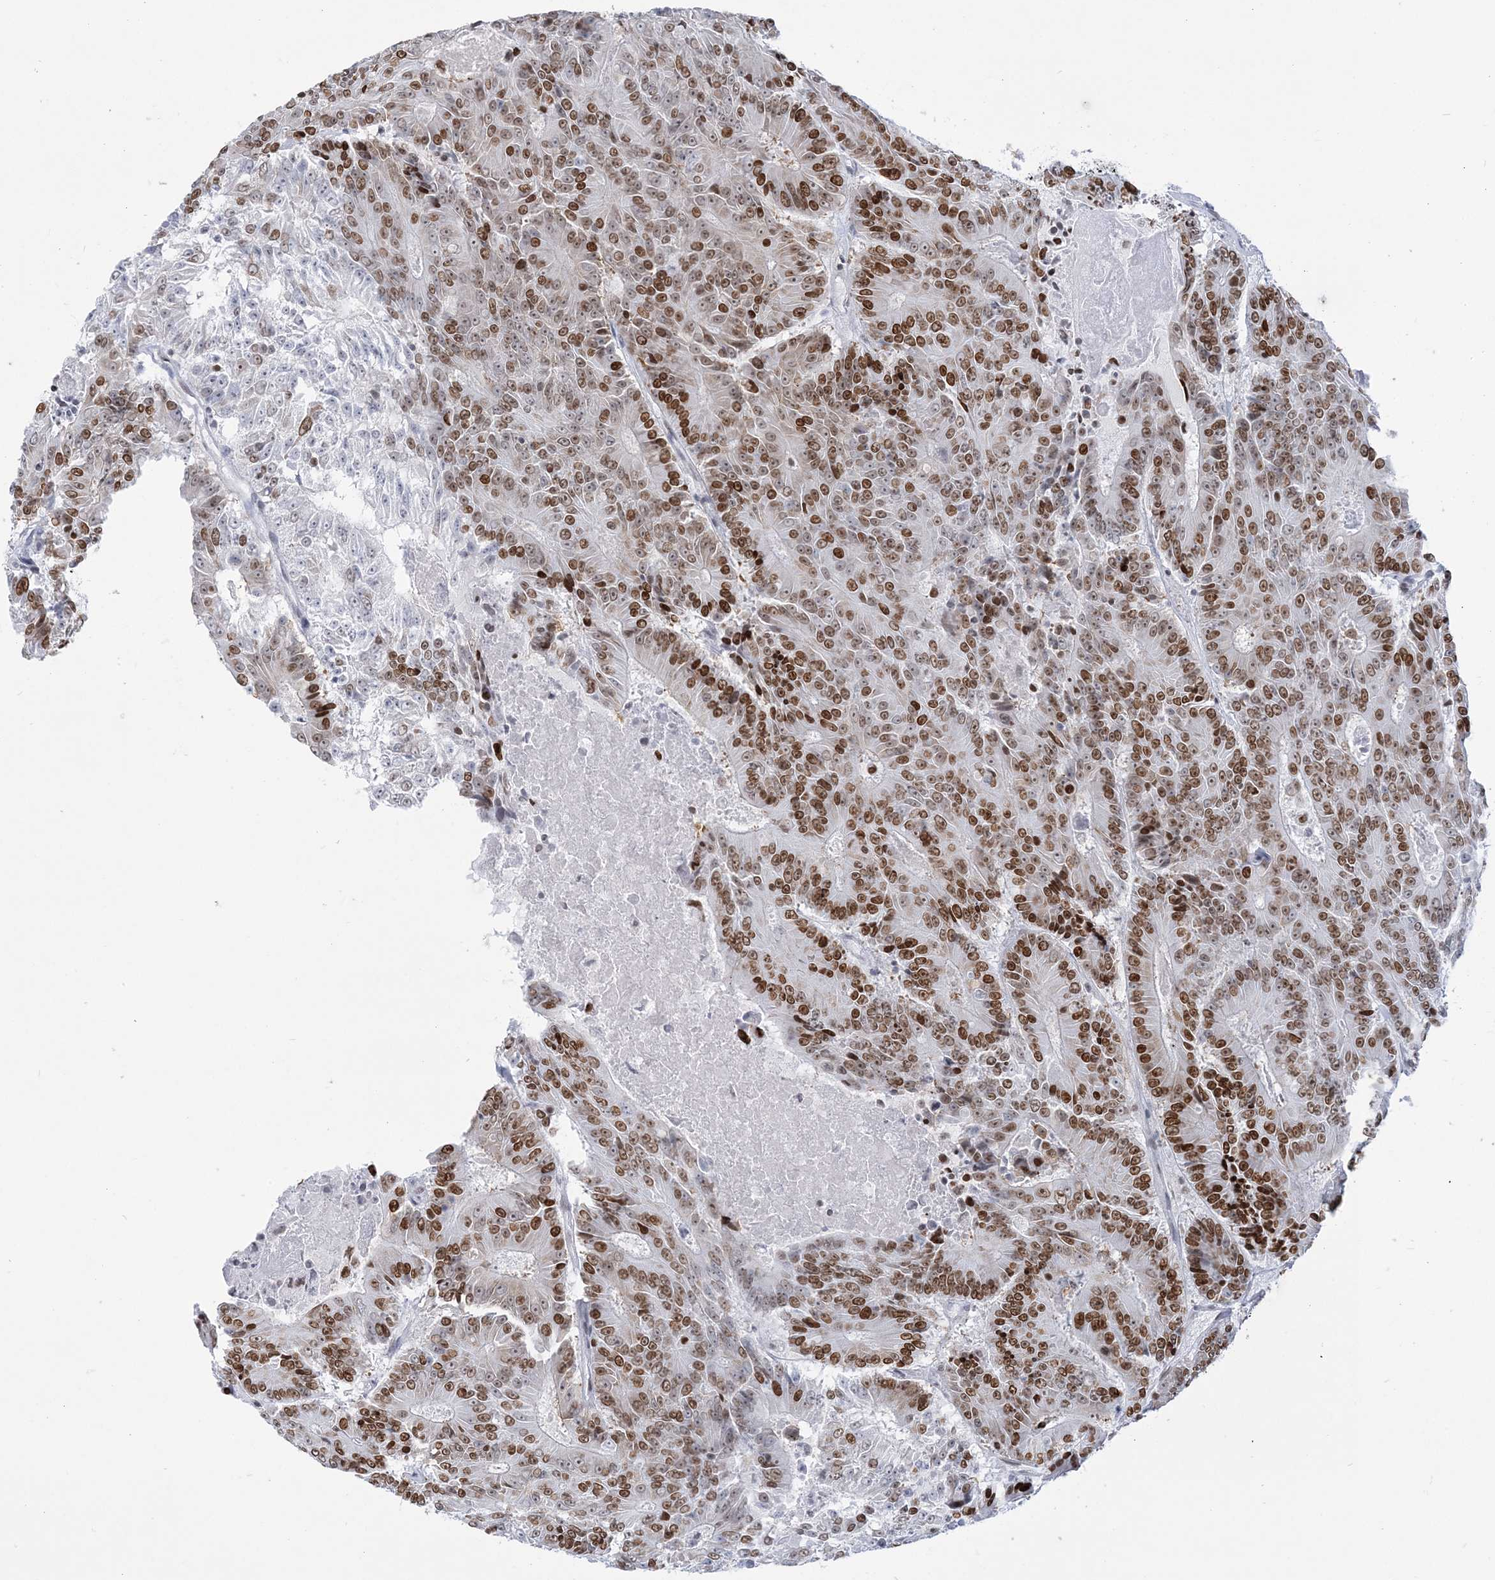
{"staining": {"intensity": "strong", "quantity": ">75%", "location": "nuclear"}, "tissue": "colorectal cancer", "cell_type": "Tumor cells", "image_type": "cancer", "snomed": [{"axis": "morphology", "description": "Adenocarcinoma, NOS"}, {"axis": "topography", "description": "Colon"}], "caption": "A histopathology image of colorectal adenocarcinoma stained for a protein demonstrates strong nuclear brown staining in tumor cells.", "gene": "DDX21", "patient": {"sex": "male", "age": 83}}